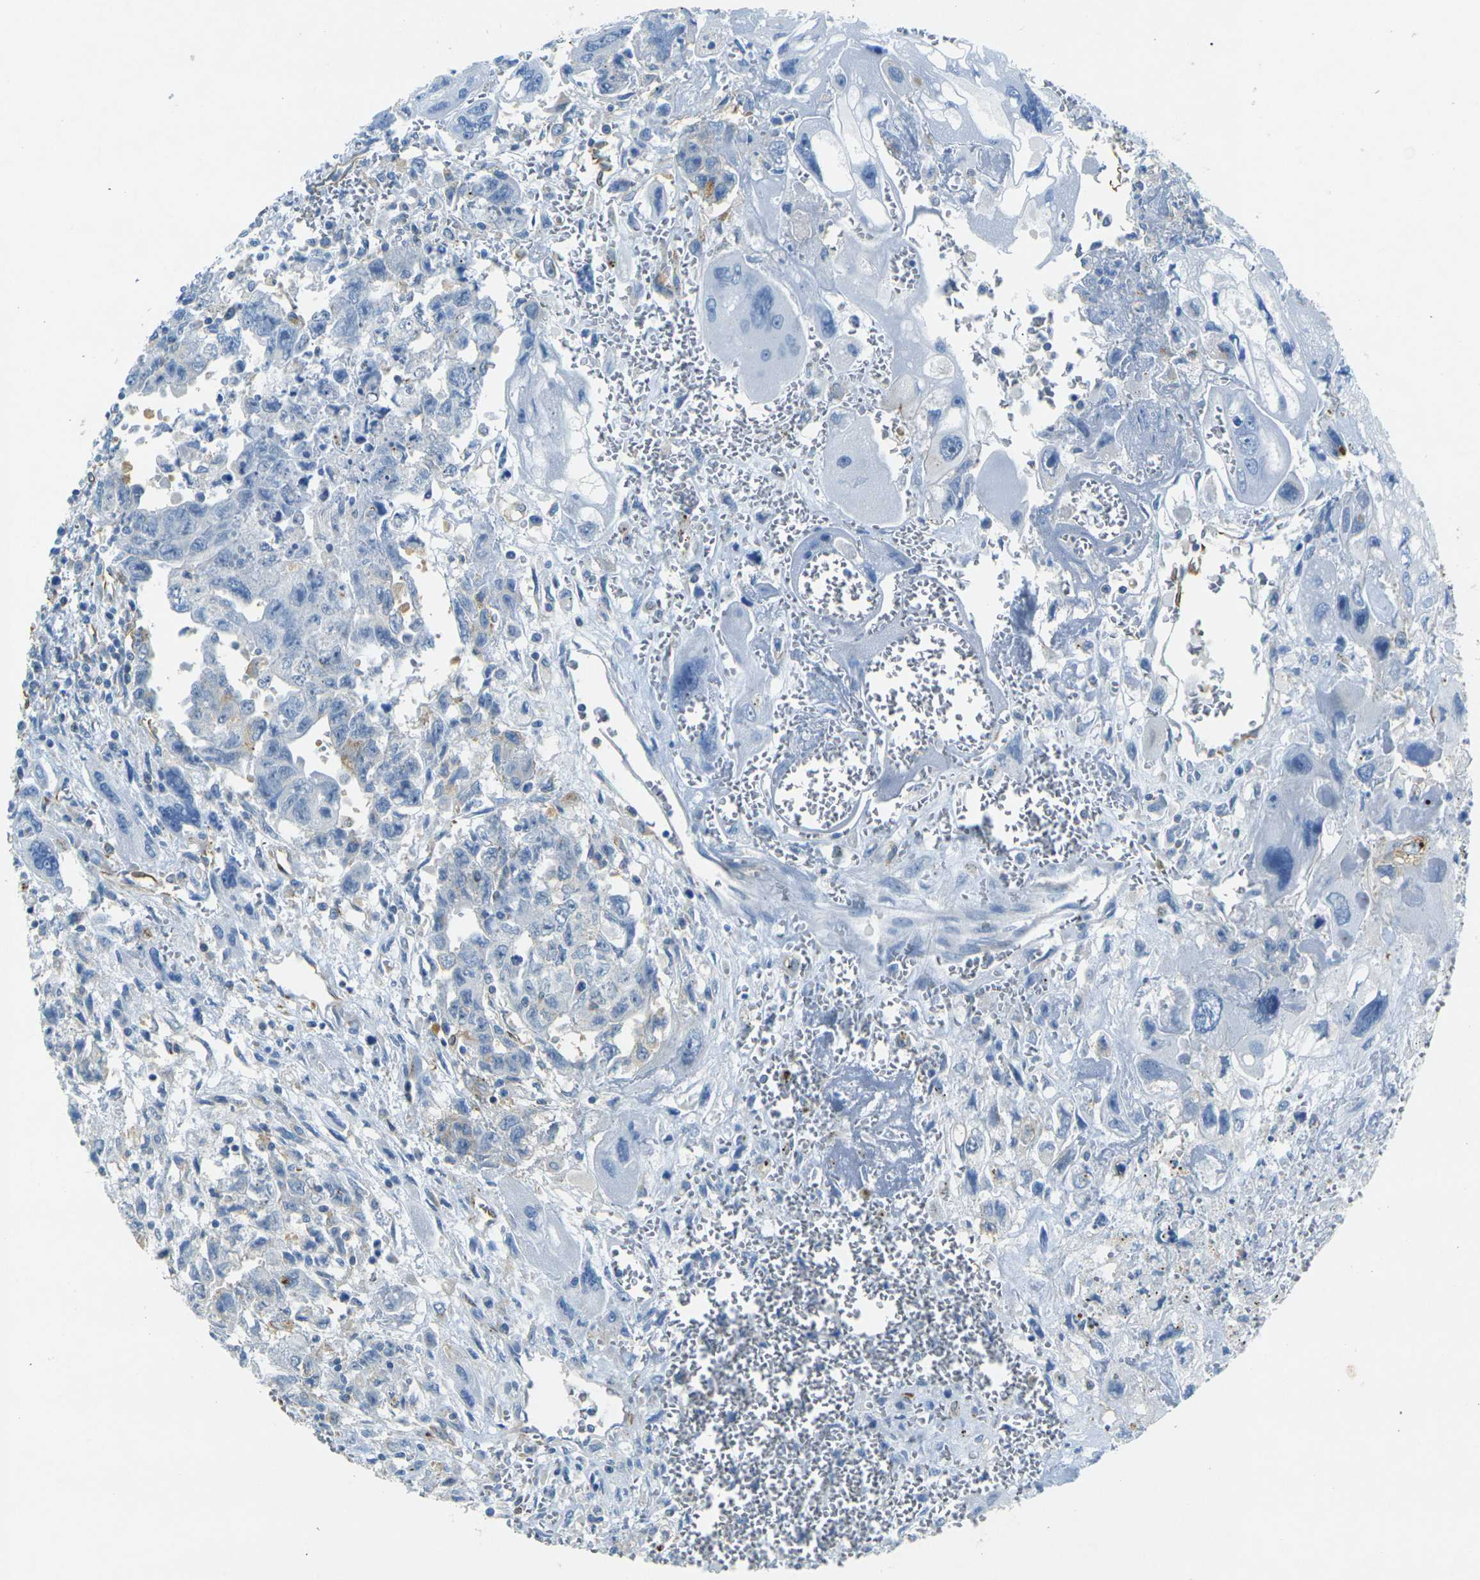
{"staining": {"intensity": "negative", "quantity": "none", "location": "none"}, "tissue": "testis cancer", "cell_type": "Tumor cells", "image_type": "cancer", "snomed": [{"axis": "morphology", "description": "Carcinoma, Embryonal, NOS"}, {"axis": "topography", "description": "Testis"}], "caption": "An IHC histopathology image of embryonal carcinoma (testis) is shown. There is no staining in tumor cells of embryonal carcinoma (testis).", "gene": "SORT1", "patient": {"sex": "male", "age": 28}}